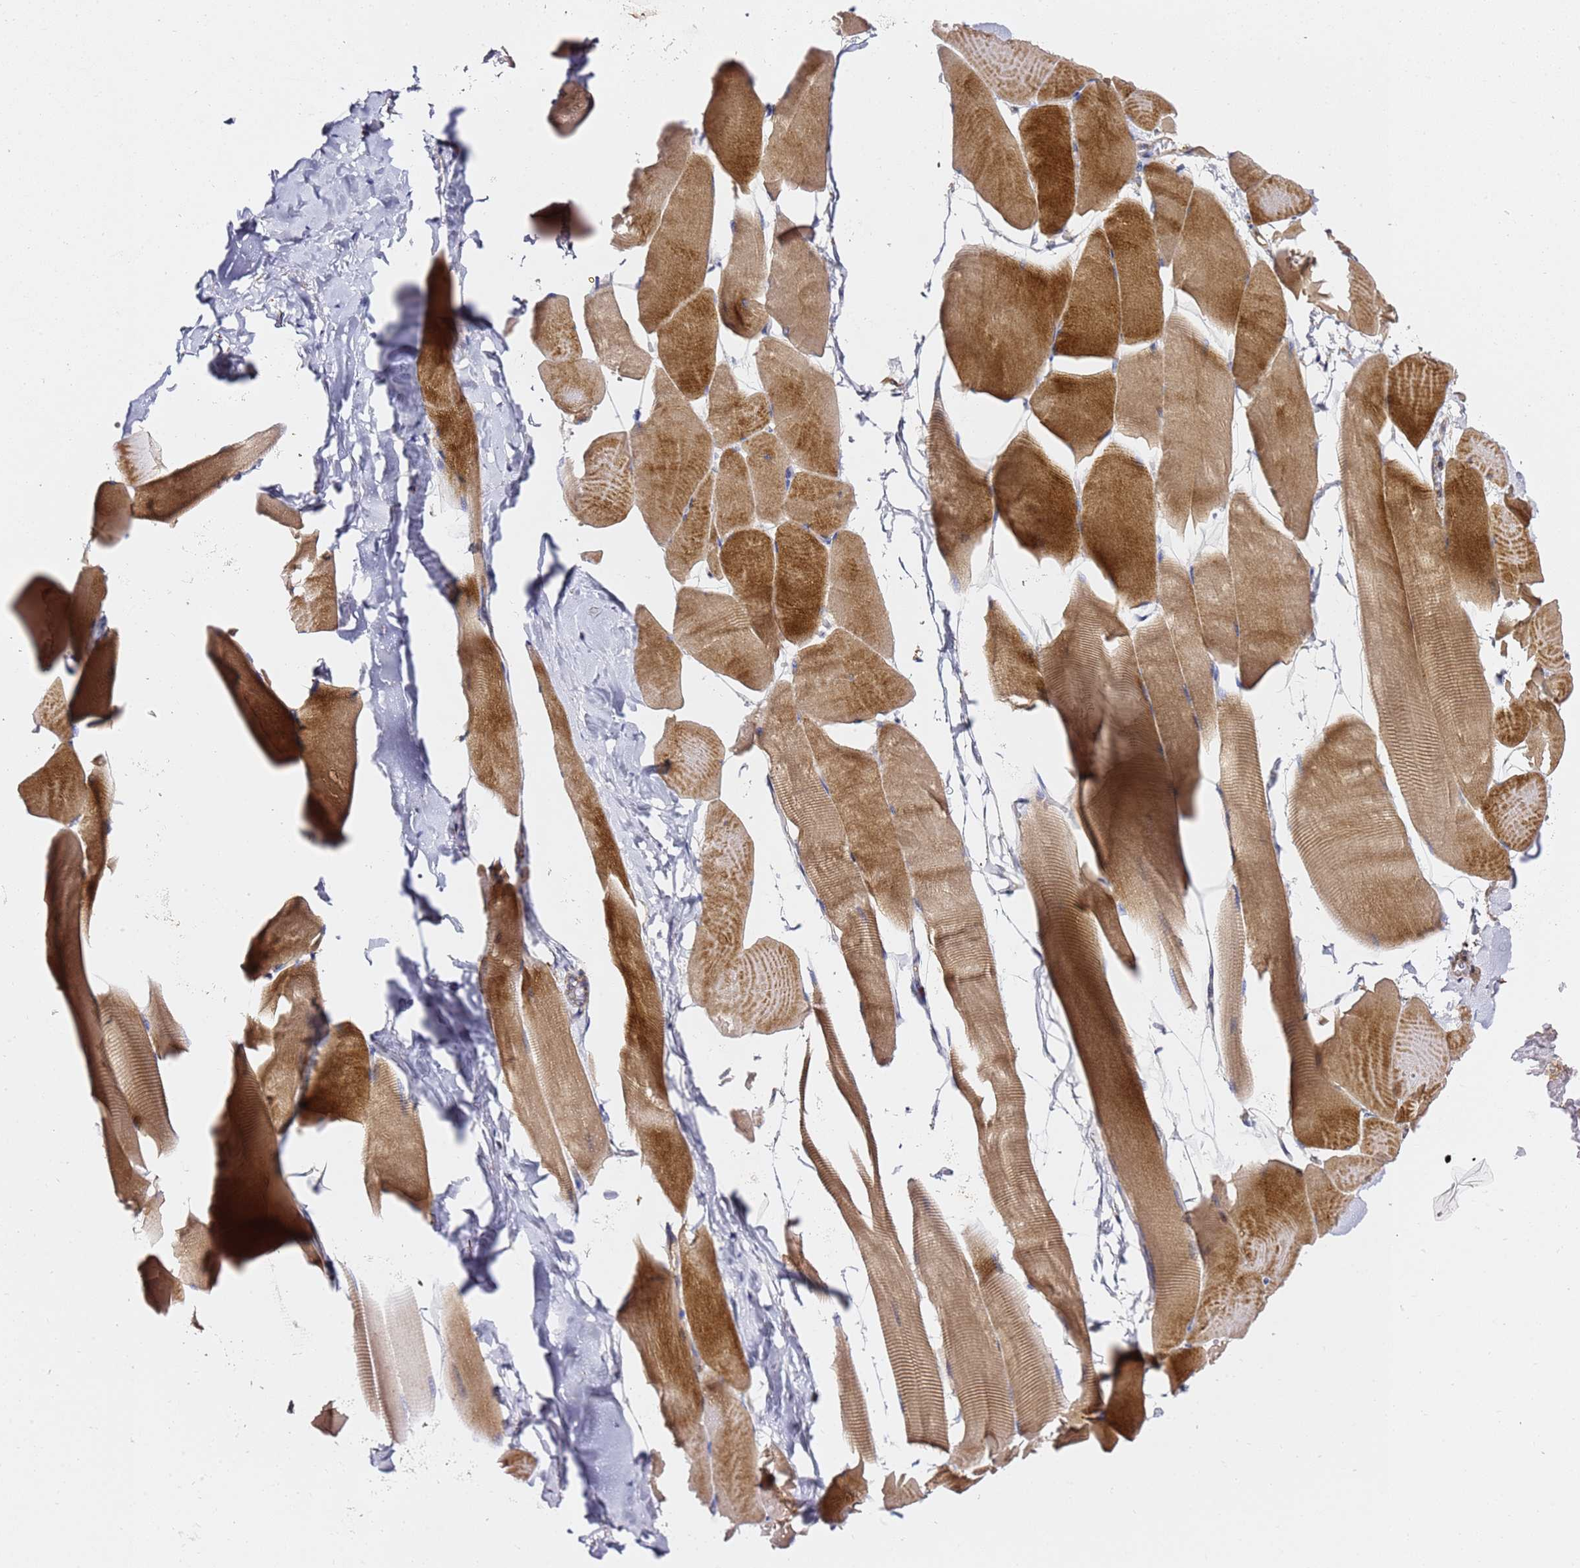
{"staining": {"intensity": "moderate", "quantity": ">75%", "location": "cytoplasmic/membranous"}, "tissue": "skeletal muscle", "cell_type": "Myocytes", "image_type": "normal", "snomed": [{"axis": "morphology", "description": "Normal tissue, NOS"}, {"axis": "topography", "description": "Skeletal muscle"}], "caption": "This photomicrograph shows immunohistochemistry (IHC) staining of benign human skeletal muscle, with medium moderate cytoplasmic/membranous positivity in about >75% of myocytes.", "gene": "ZFP36L2", "patient": {"sex": "male", "age": 25}}